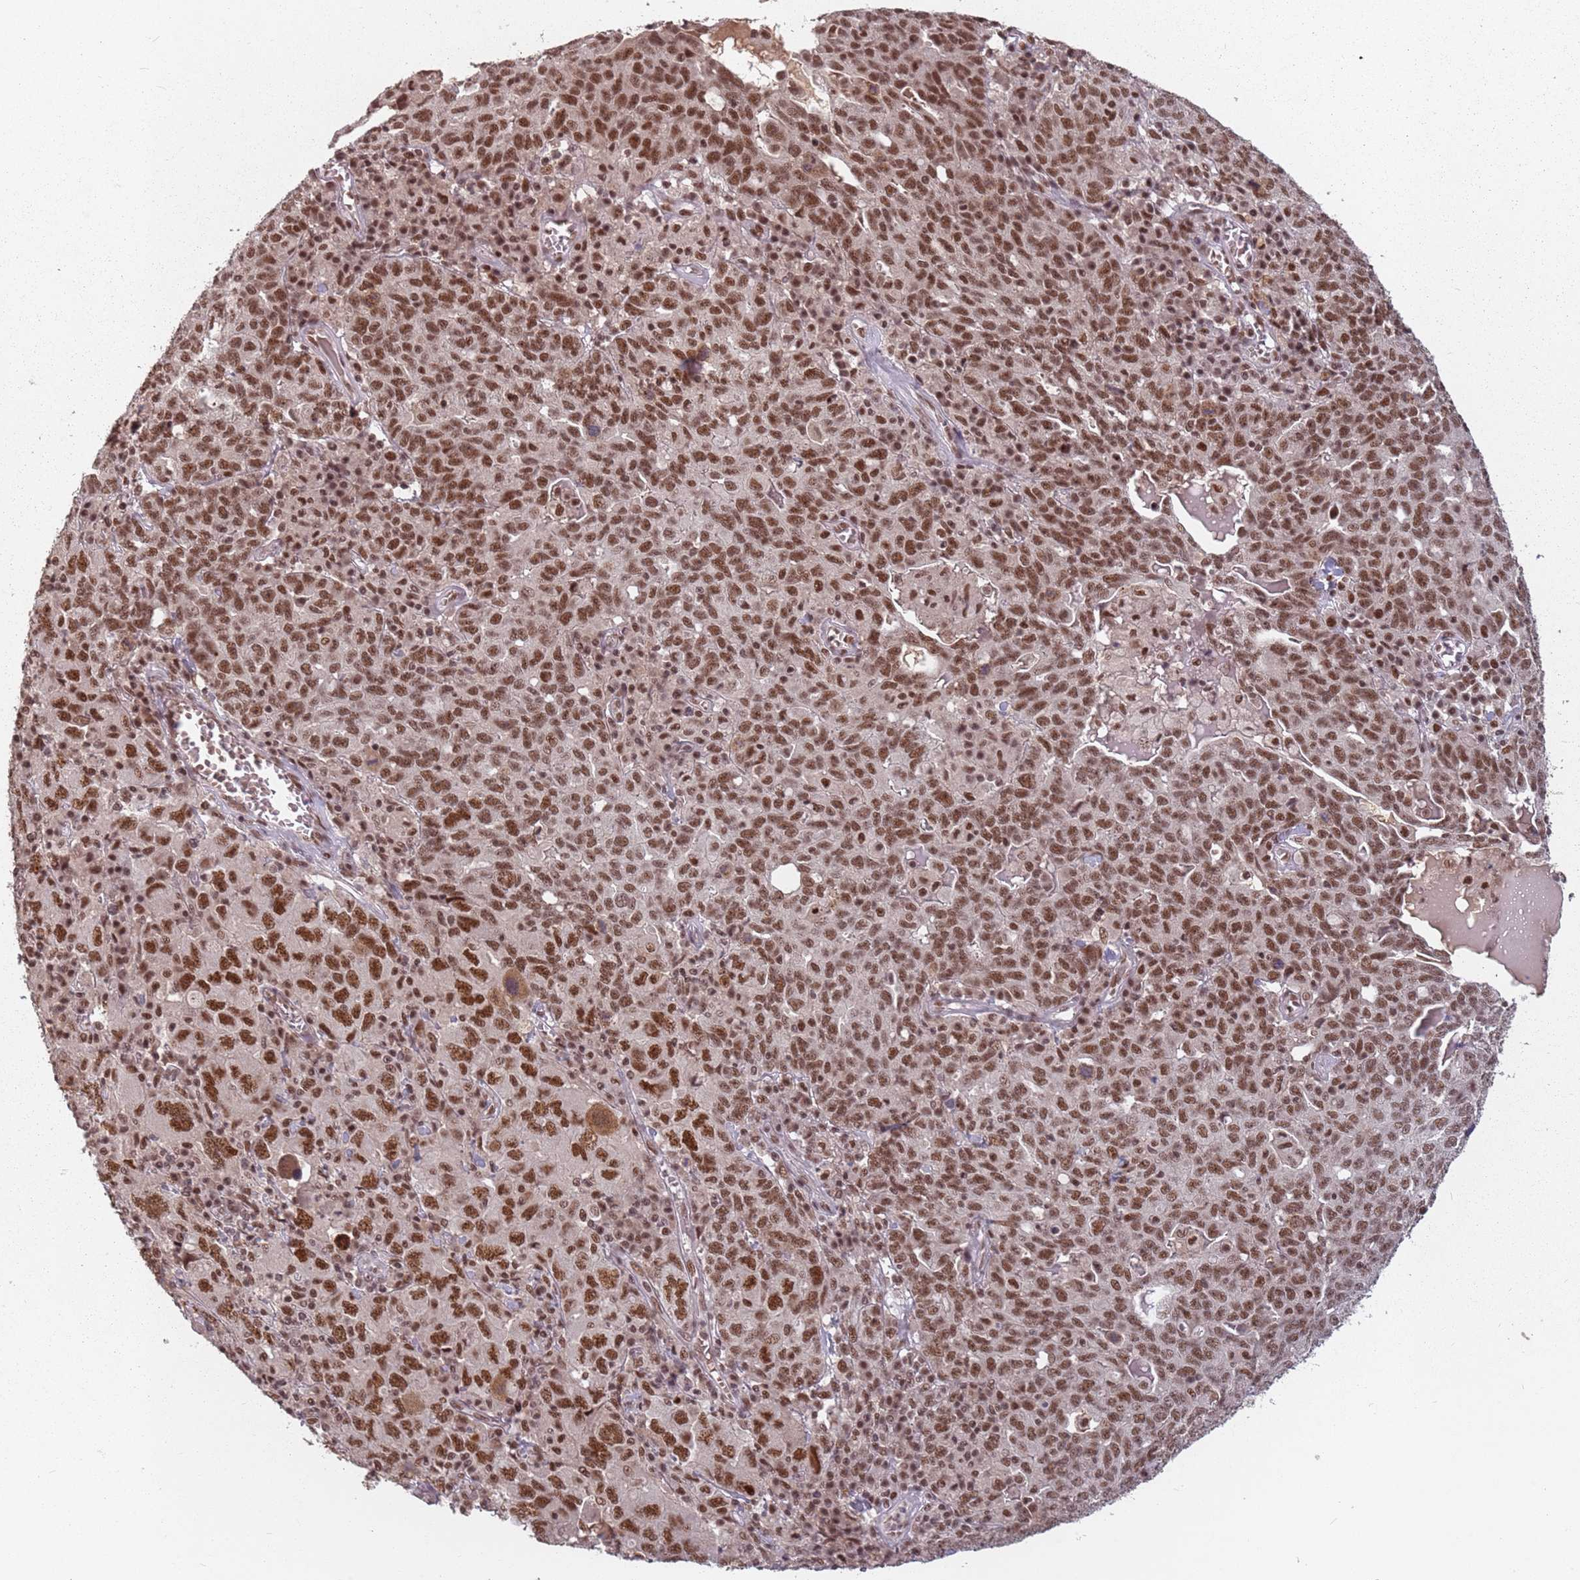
{"staining": {"intensity": "moderate", "quantity": ">75%", "location": "nuclear"}, "tissue": "ovarian cancer", "cell_type": "Tumor cells", "image_type": "cancer", "snomed": [{"axis": "morphology", "description": "Carcinoma, endometroid"}, {"axis": "topography", "description": "Ovary"}], "caption": "IHC image of neoplastic tissue: human ovarian endometroid carcinoma stained using IHC shows medium levels of moderate protein expression localized specifically in the nuclear of tumor cells, appearing as a nuclear brown color.", "gene": "NCBP1", "patient": {"sex": "female", "age": 62}}